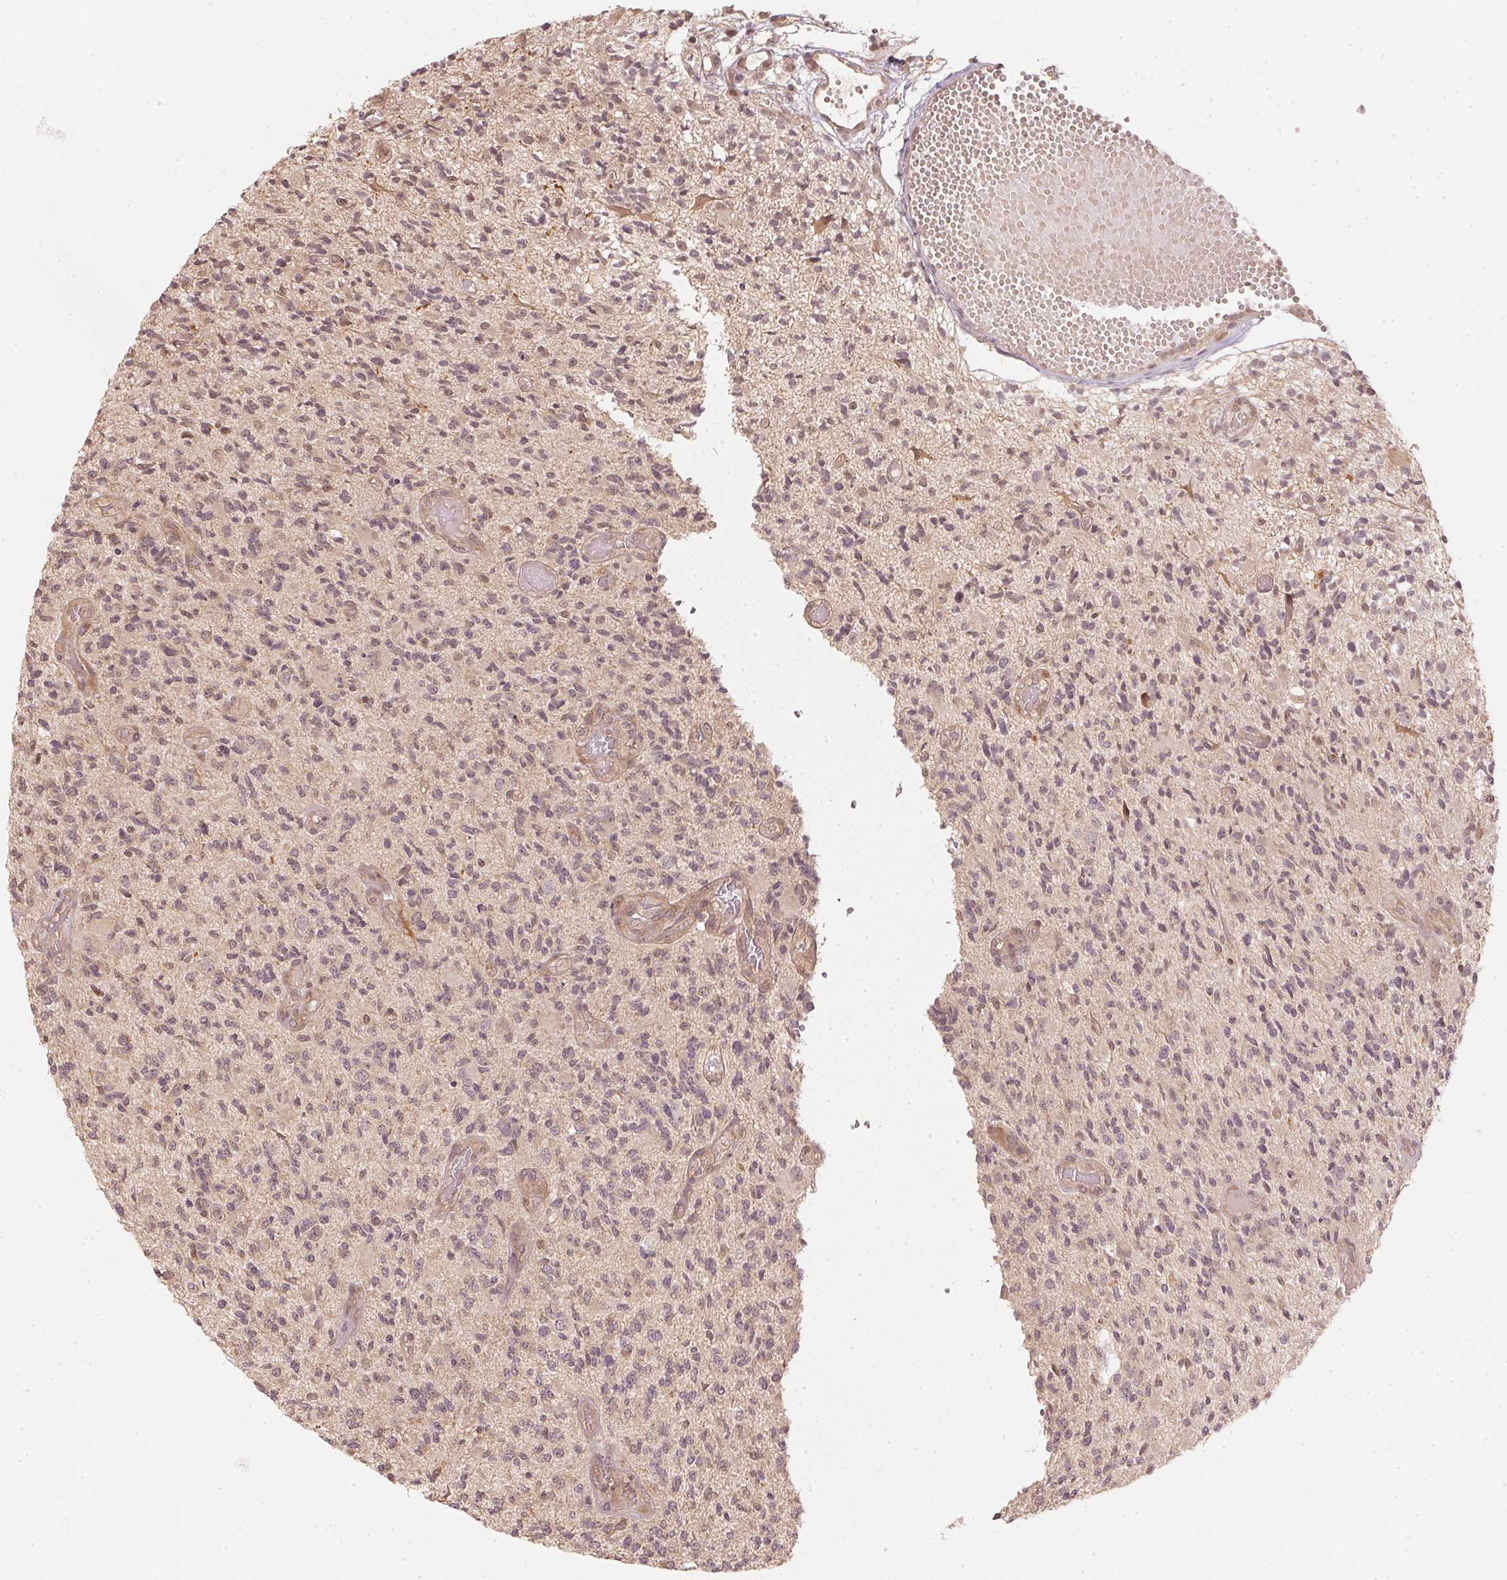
{"staining": {"intensity": "weak", "quantity": ">75%", "location": "cytoplasmic/membranous,nuclear"}, "tissue": "glioma", "cell_type": "Tumor cells", "image_type": "cancer", "snomed": [{"axis": "morphology", "description": "Glioma, malignant, High grade"}, {"axis": "topography", "description": "Brain"}], "caption": "Glioma stained for a protein displays weak cytoplasmic/membranous and nuclear positivity in tumor cells. (DAB IHC with brightfield microscopy, high magnification).", "gene": "UBE2L3", "patient": {"sex": "female", "age": 63}}